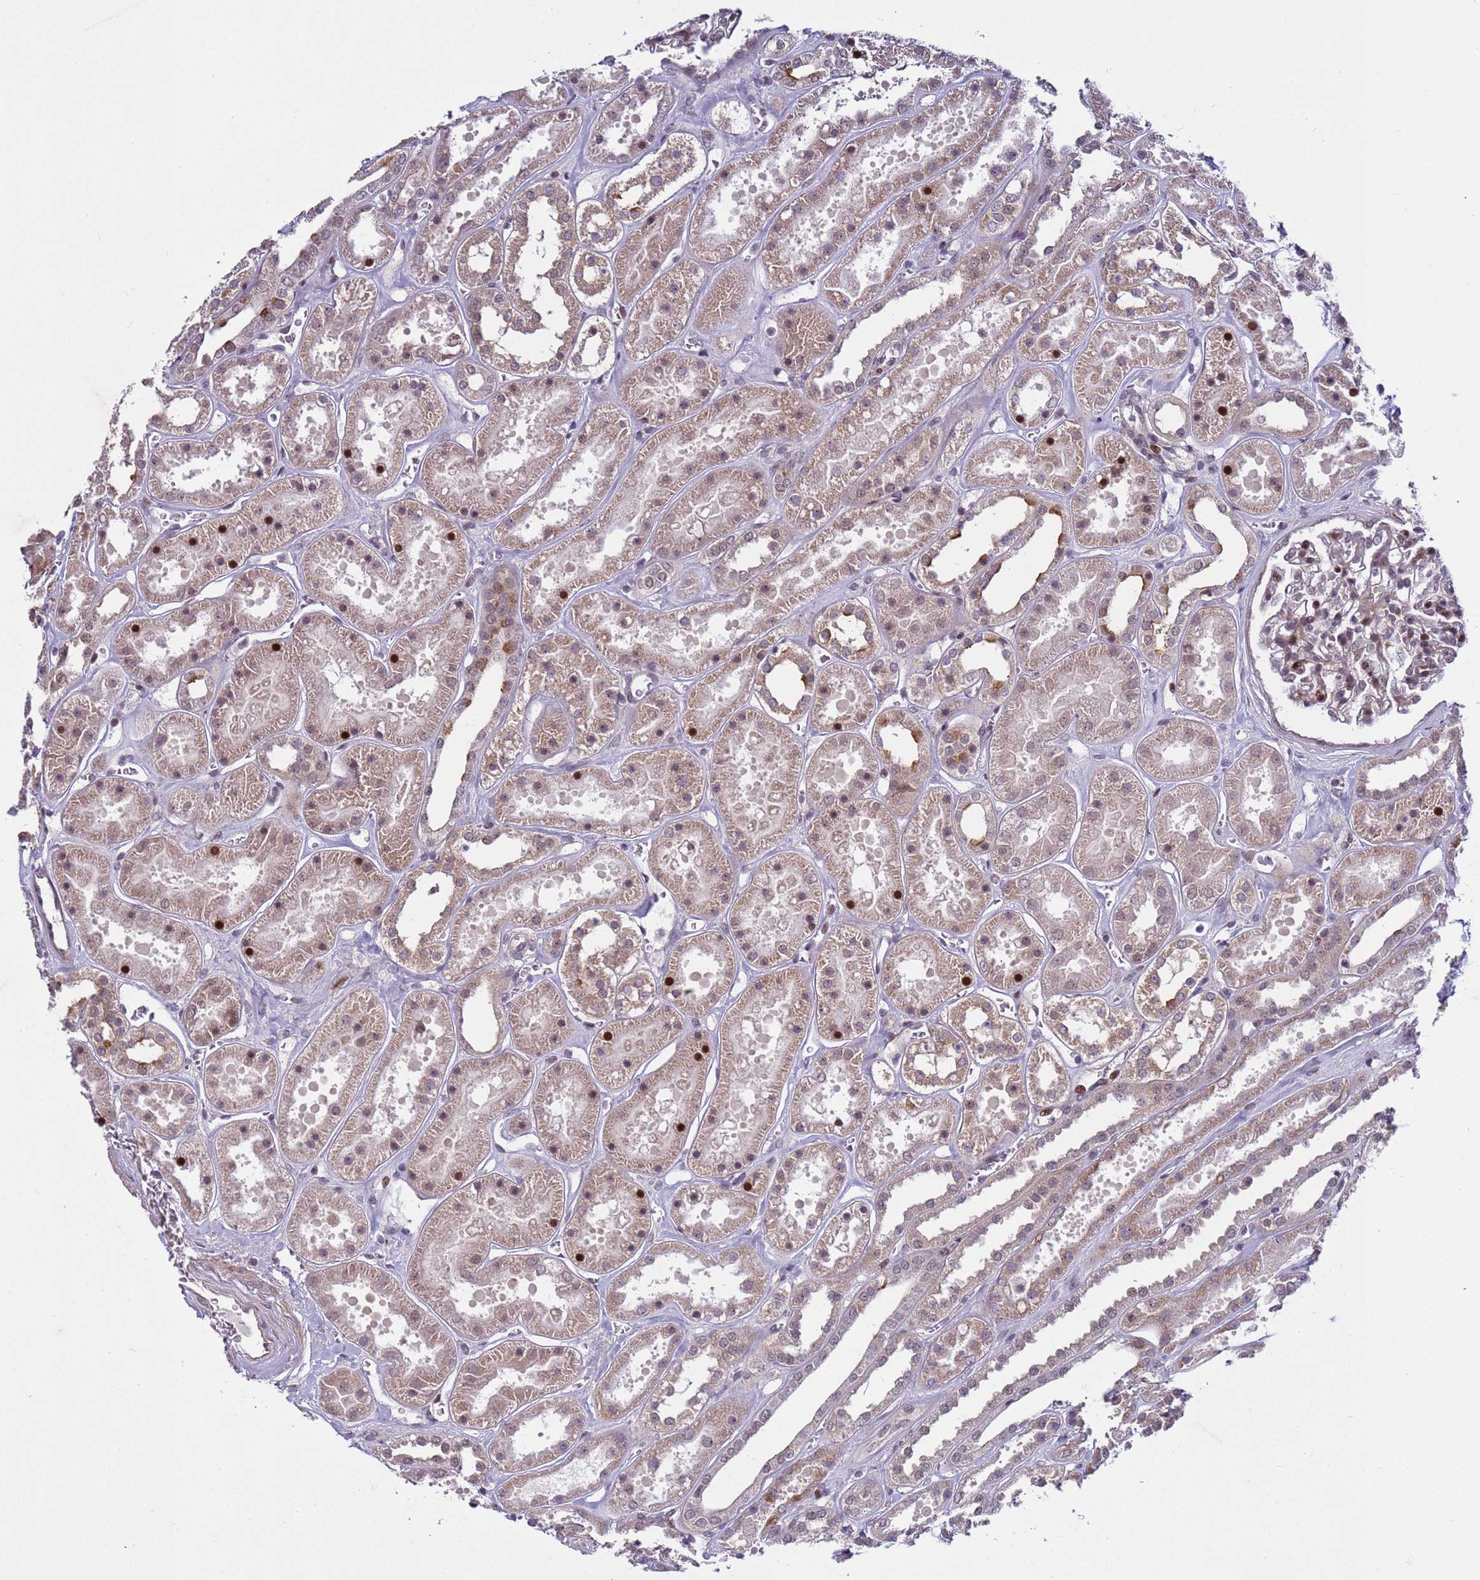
{"staining": {"intensity": "moderate", "quantity": "<25%", "location": "nuclear"}, "tissue": "kidney", "cell_type": "Cells in glomeruli", "image_type": "normal", "snomed": [{"axis": "morphology", "description": "Normal tissue, NOS"}, {"axis": "topography", "description": "Kidney"}], "caption": "The micrograph displays a brown stain indicating the presence of a protein in the nuclear of cells in glomeruli in kidney. Nuclei are stained in blue.", "gene": "SHC3", "patient": {"sex": "female", "age": 41}}